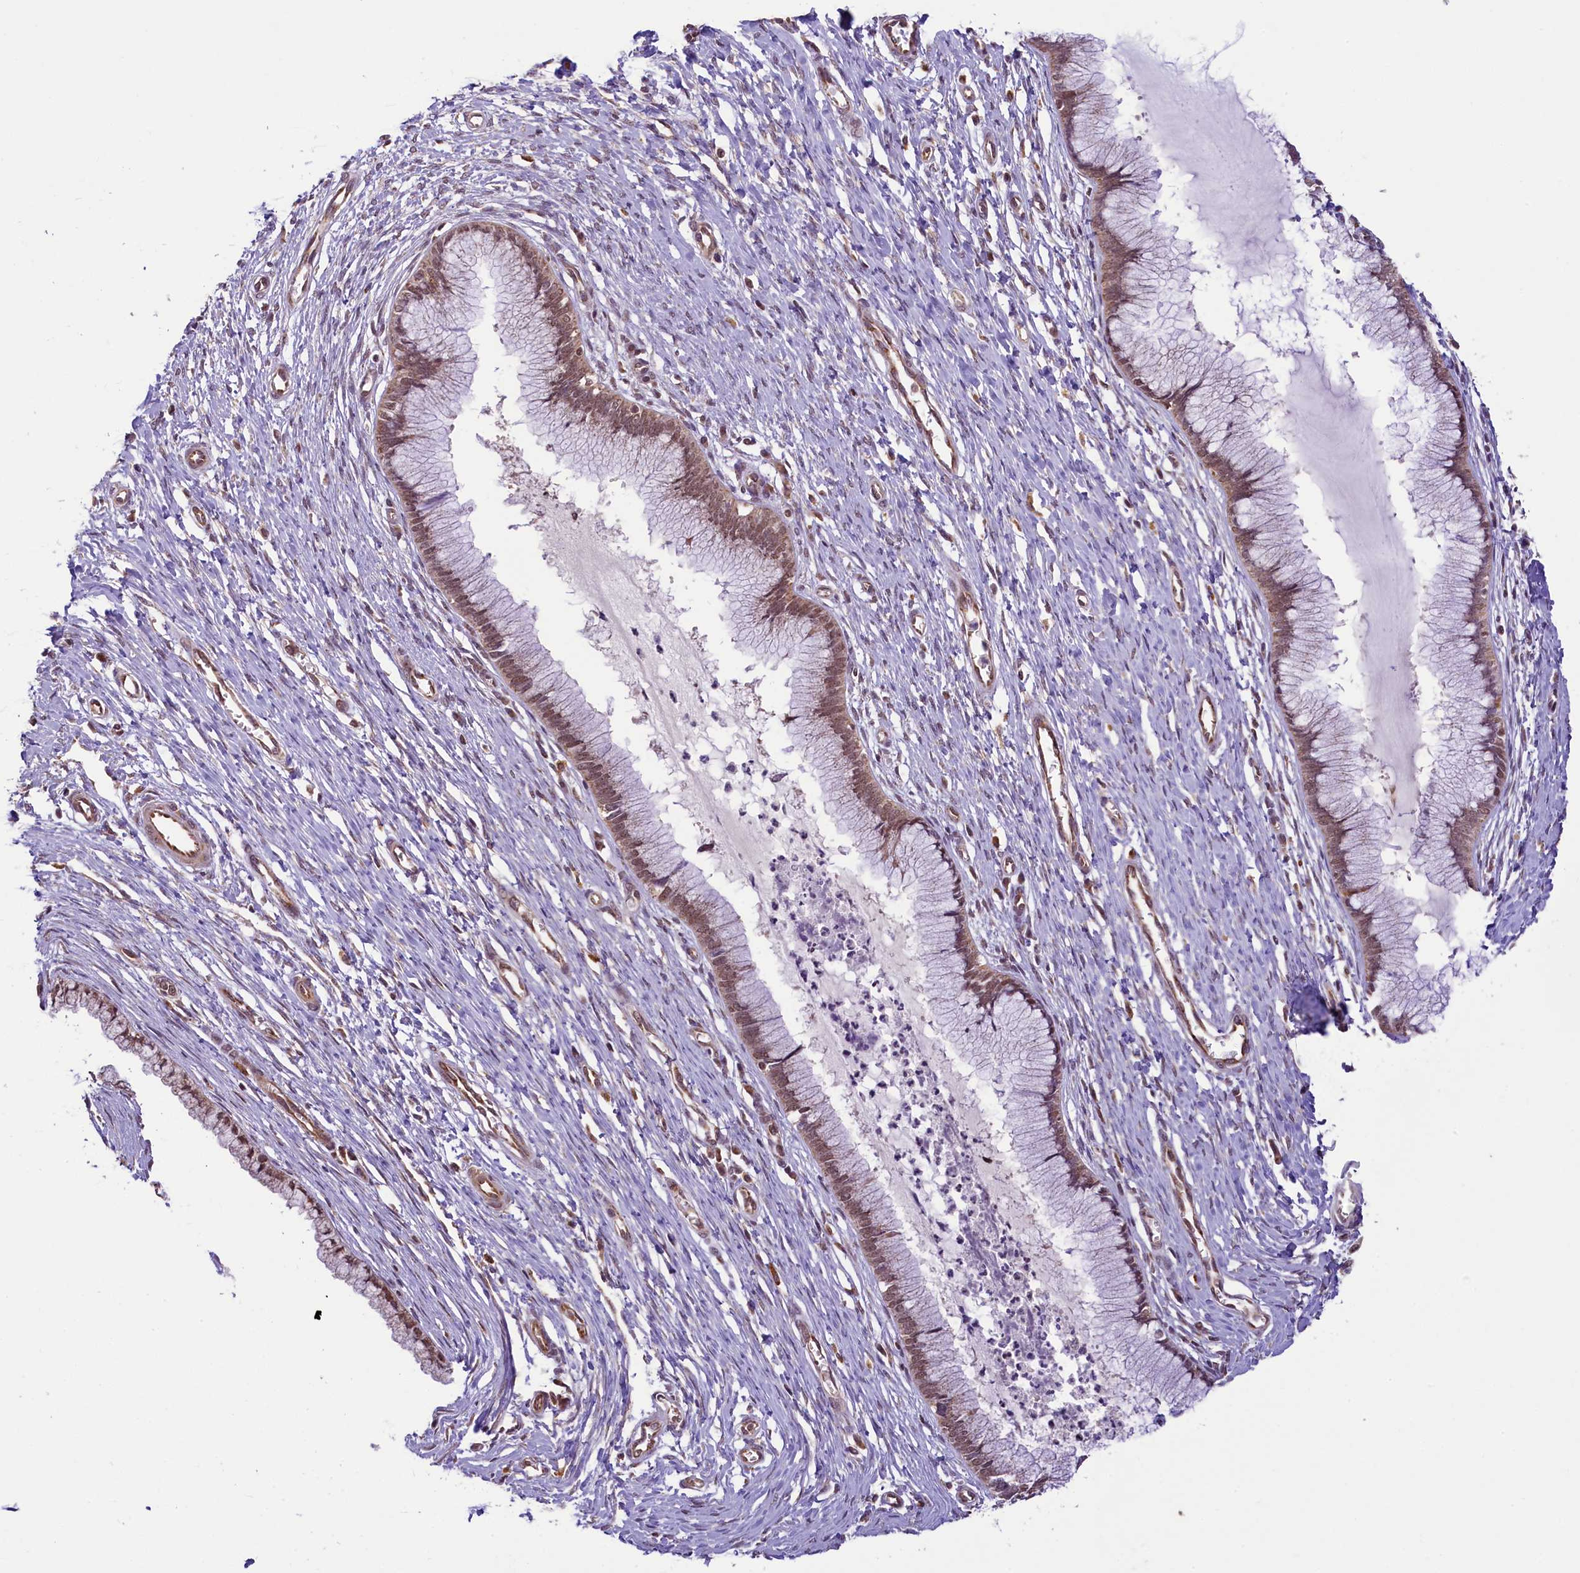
{"staining": {"intensity": "moderate", "quantity": ">75%", "location": "nuclear"}, "tissue": "cervix", "cell_type": "Glandular cells", "image_type": "normal", "snomed": [{"axis": "morphology", "description": "Normal tissue, NOS"}, {"axis": "topography", "description": "Cervix"}], "caption": "Approximately >75% of glandular cells in benign human cervix display moderate nuclear protein staining as visualized by brown immunohistochemical staining.", "gene": "PAF1", "patient": {"sex": "female", "age": 55}}